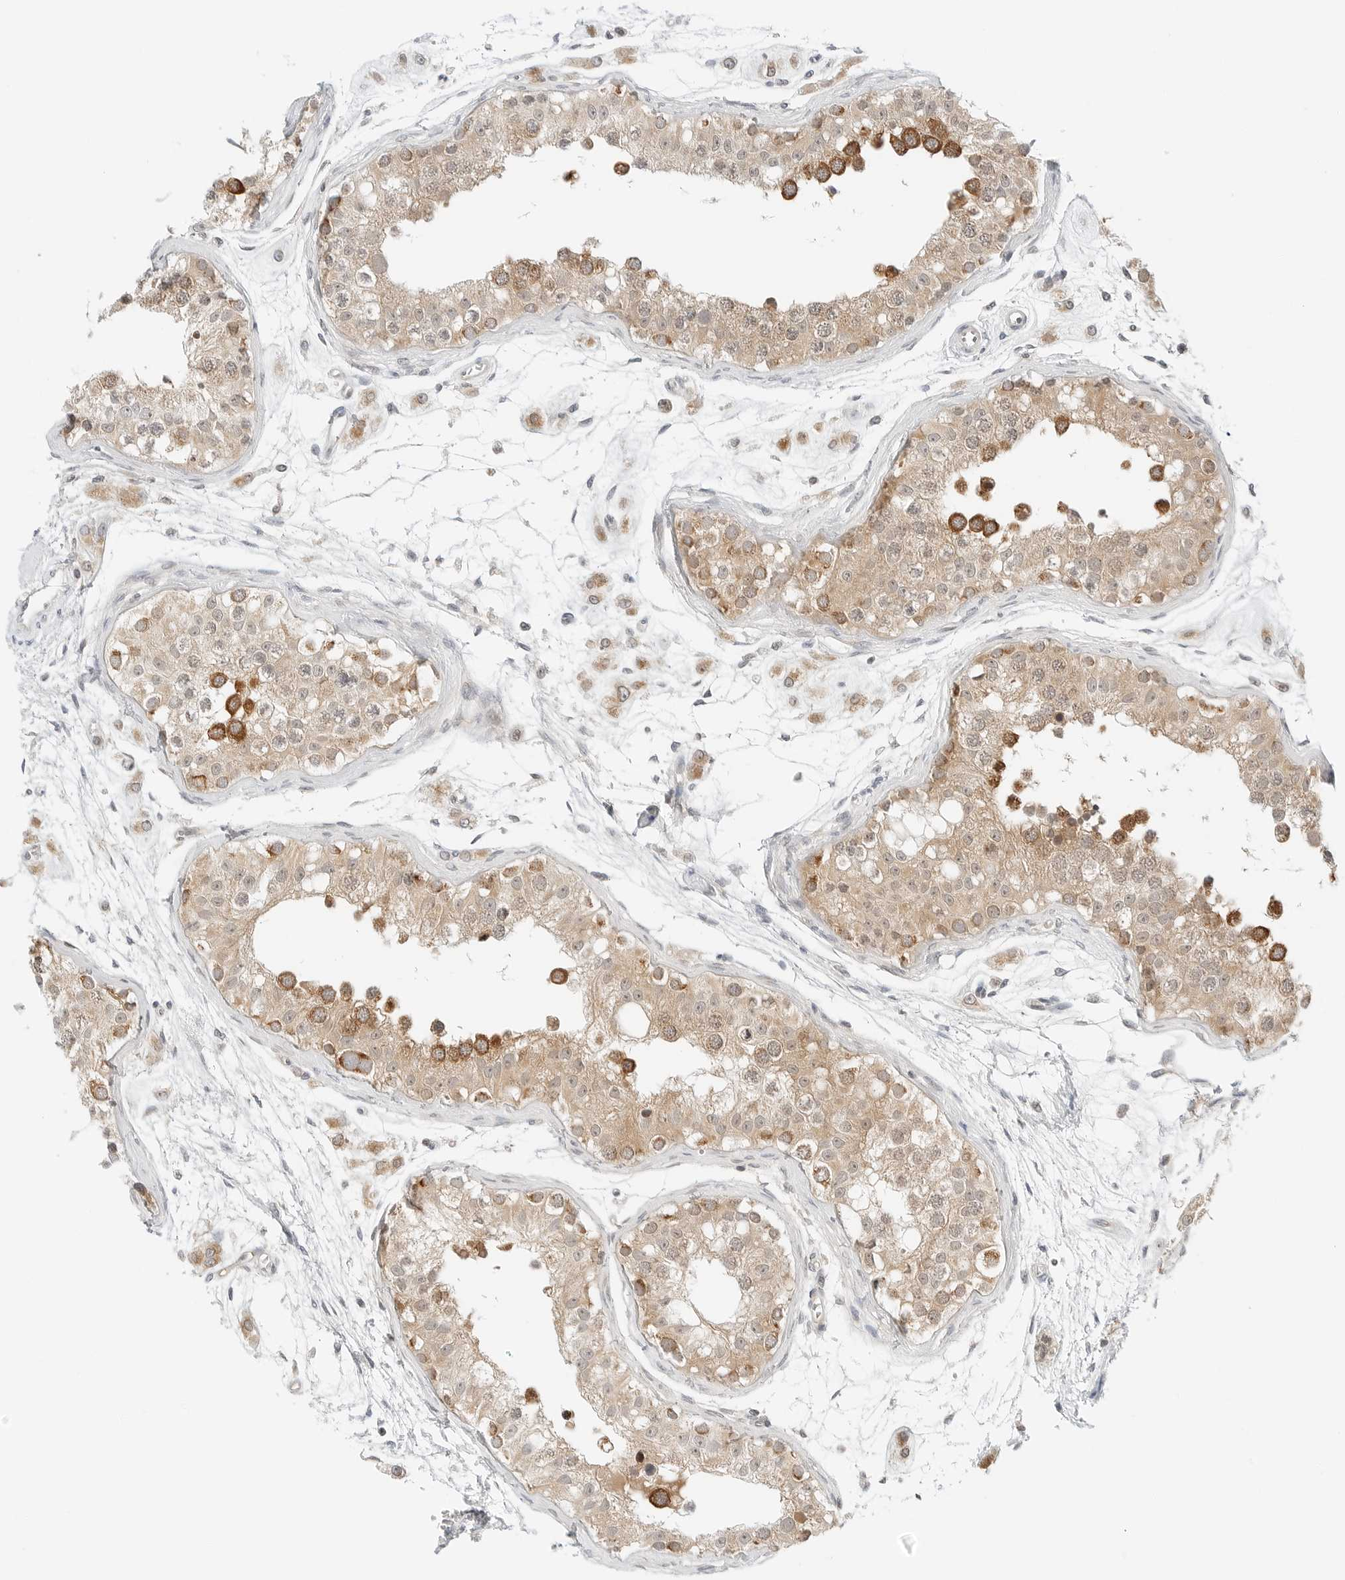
{"staining": {"intensity": "moderate", "quantity": ">75%", "location": "cytoplasmic/membranous"}, "tissue": "testis", "cell_type": "Cells in seminiferous ducts", "image_type": "normal", "snomed": [{"axis": "morphology", "description": "Normal tissue, NOS"}, {"axis": "morphology", "description": "Adenocarcinoma, metastatic, NOS"}, {"axis": "topography", "description": "Testis"}], "caption": "High-magnification brightfield microscopy of unremarkable testis stained with DAB (brown) and counterstained with hematoxylin (blue). cells in seminiferous ducts exhibit moderate cytoplasmic/membranous staining is appreciated in approximately>75% of cells.", "gene": "IQCC", "patient": {"sex": "male", "age": 26}}